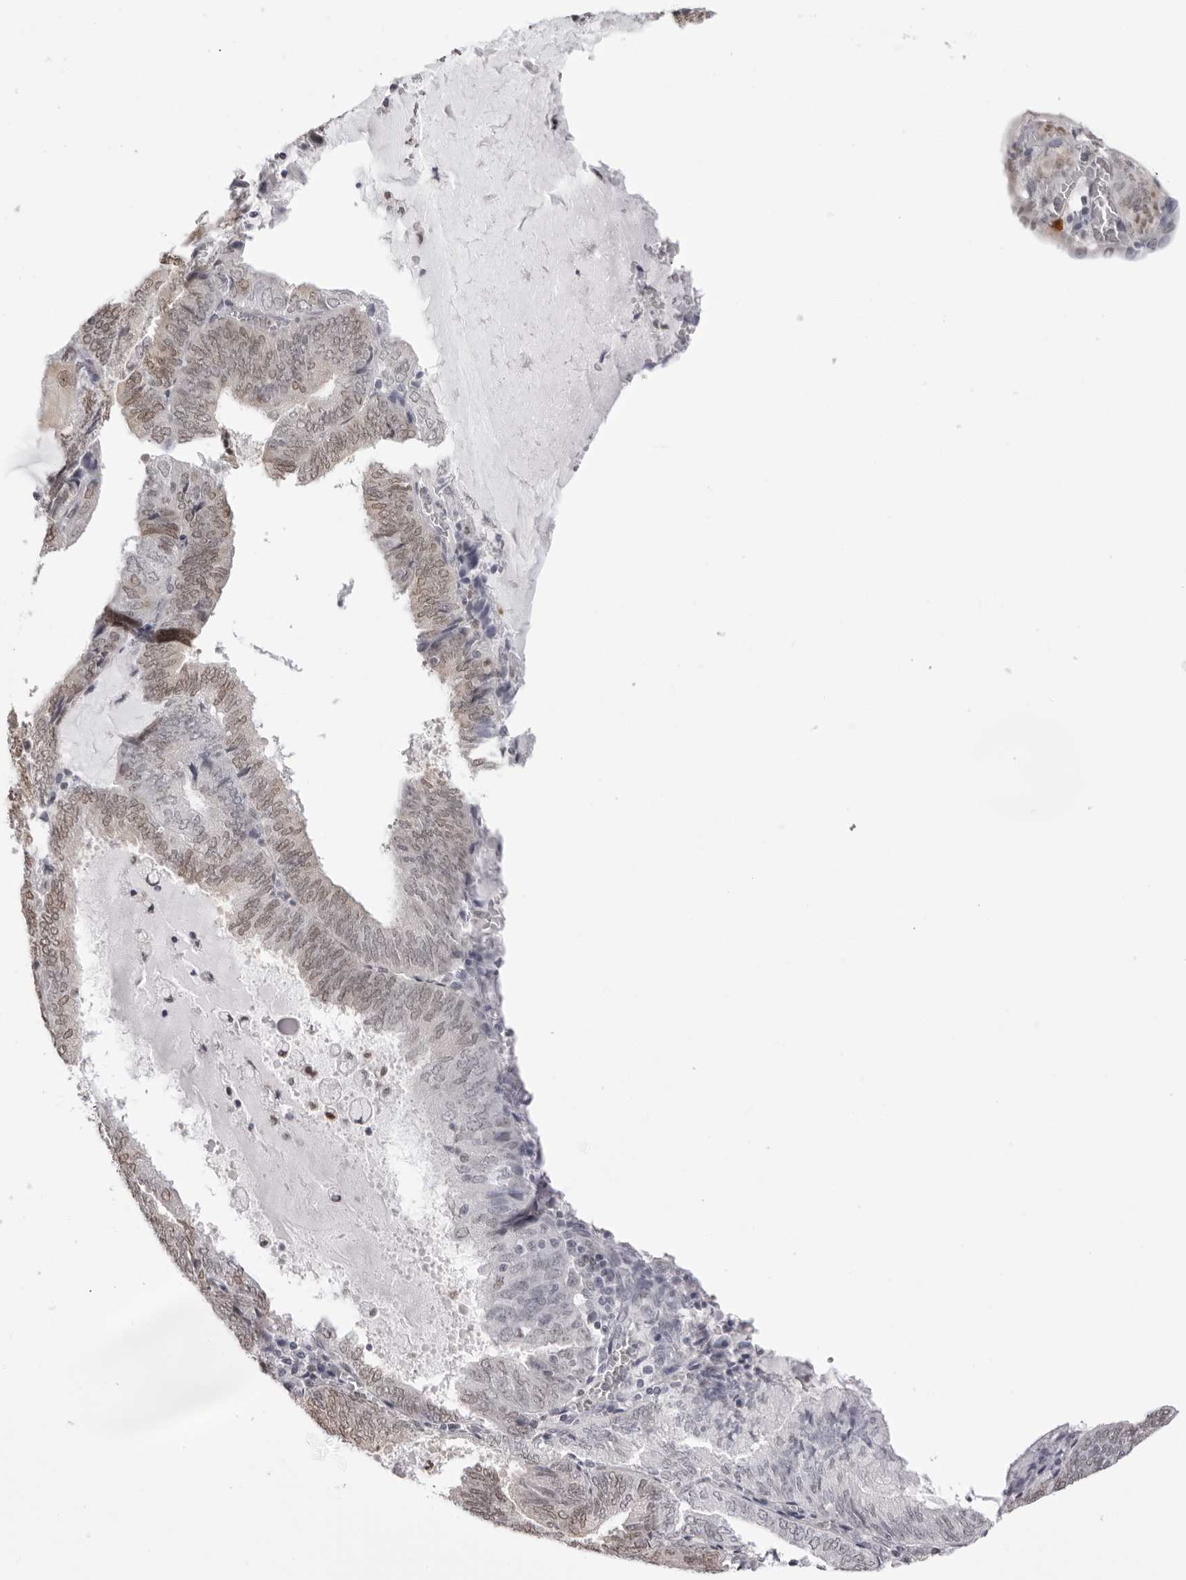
{"staining": {"intensity": "weak", "quantity": ">75%", "location": "nuclear"}, "tissue": "endometrial cancer", "cell_type": "Tumor cells", "image_type": "cancer", "snomed": [{"axis": "morphology", "description": "Adenocarcinoma, NOS"}, {"axis": "topography", "description": "Endometrium"}], "caption": "Human endometrial adenocarcinoma stained with a protein marker displays weak staining in tumor cells.", "gene": "HSPA4", "patient": {"sex": "female", "age": 81}}